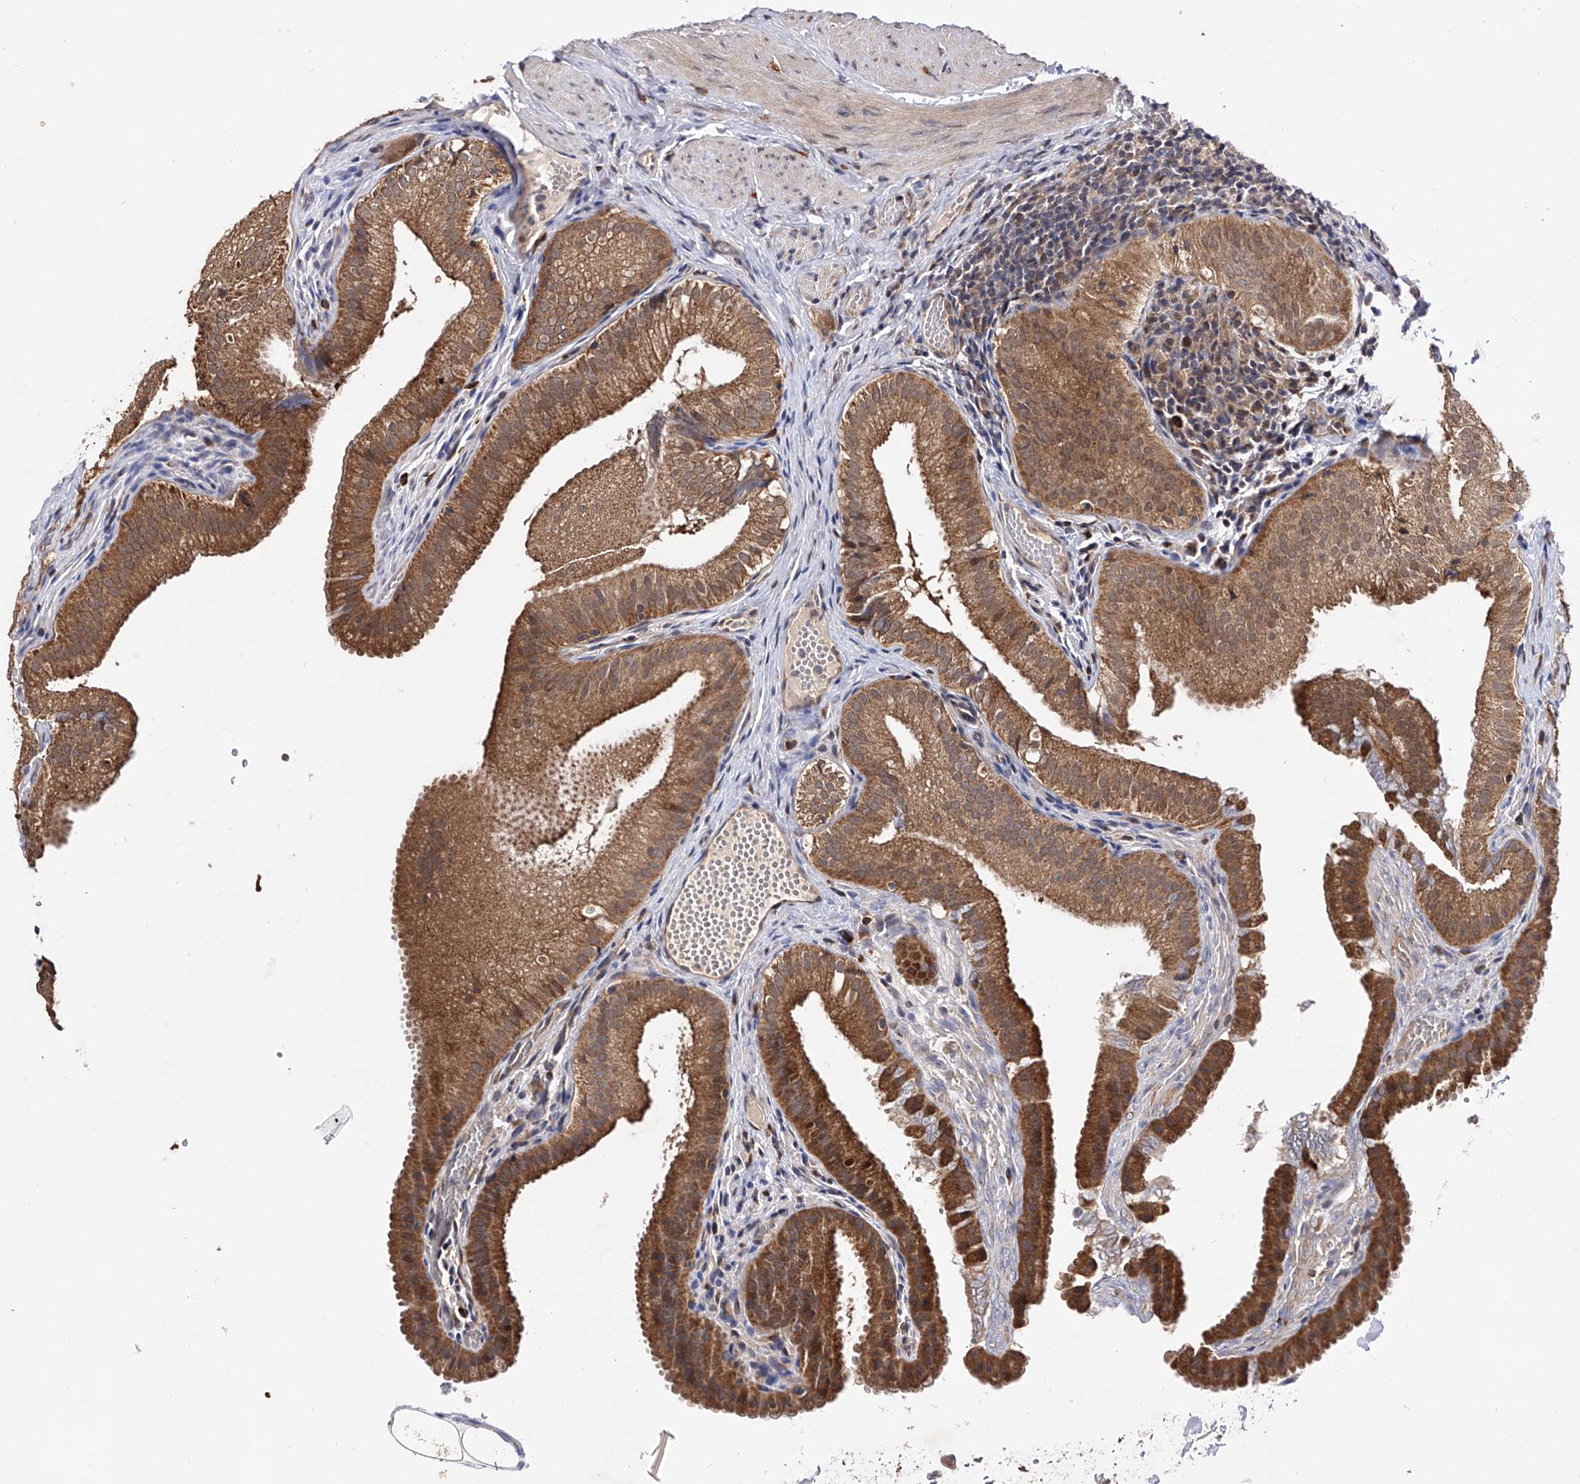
{"staining": {"intensity": "moderate", "quantity": ">75%", "location": "cytoplasmic/membranous"}, "tissue": "gallbladder", "cell_type": "Glandular cells", "image_type": "normal", "snomed": [{"axis": "morphology", "description": "Normal tissue, NOS"}, {"axis": "topography", "description": "Gallbladder"}], "caption": "Unremarkable gallbladder demonstrates moderate cytoplasmic/membranous expression in about >75% of glandular cells, visualized by immunohistochemistry. (DAB = brown stain, brightfield microscopy at high magnification).", "gene": "USP45", "patient": {"sex": "female", "age": 30}}